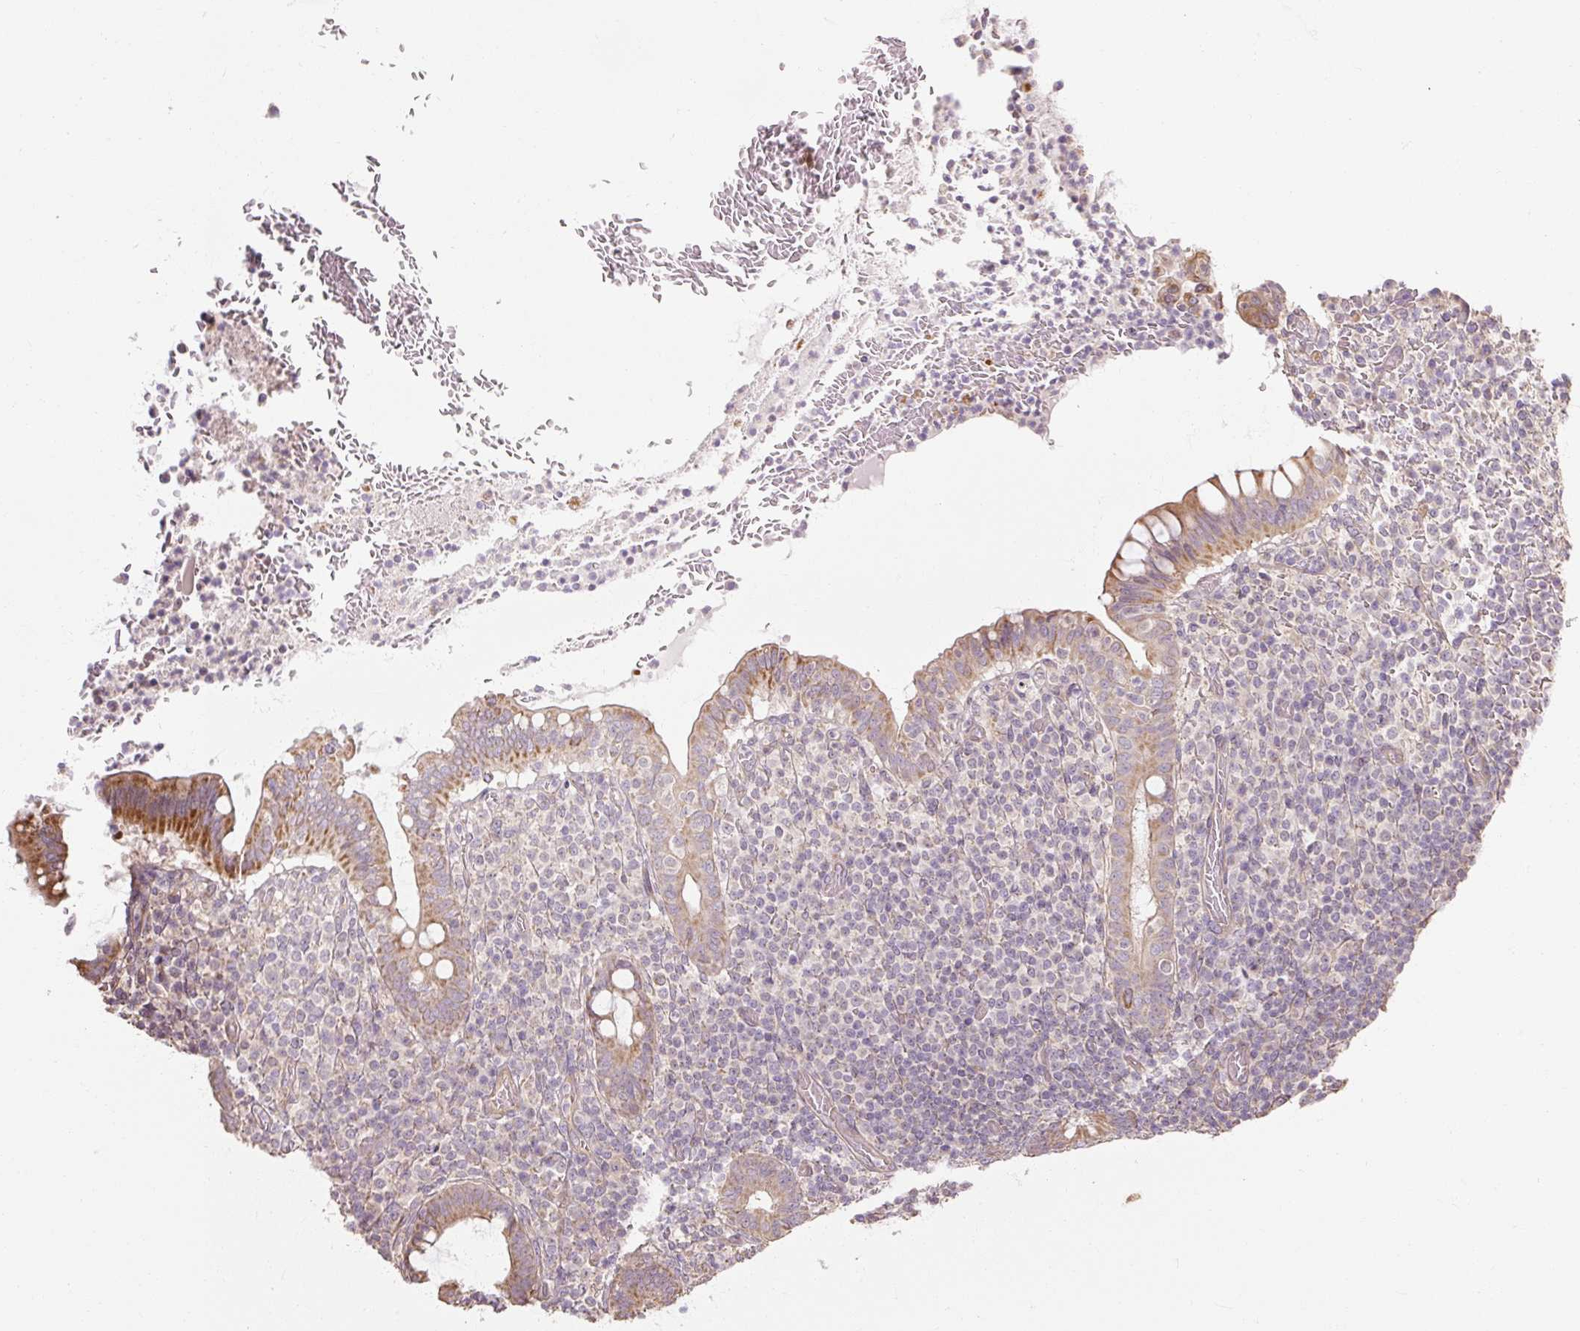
{"staining": {"intensity": "moderate", "quantity": ">75%", "location": "cytoplasmic/membranous"}, "tissue": "appendix", "cell_type": "Glandular cells", "image_type": "normal", "snomed": [{"axis": "morphology", "description": "Normal tissue, NOS"}, {"axis": "topography", "description": "Appendix"}], "caption": "Immunohistochemistry (IHC) of benign human appendix shows medium levels of moderate cytoplasmic/membranous expression in approximately >75% of glandular cells. Ihc stains the protein in brown and the nuclei are stained blue.", "gene": "RB1CC1", "patient": {"sex": "female", "age": 43}}